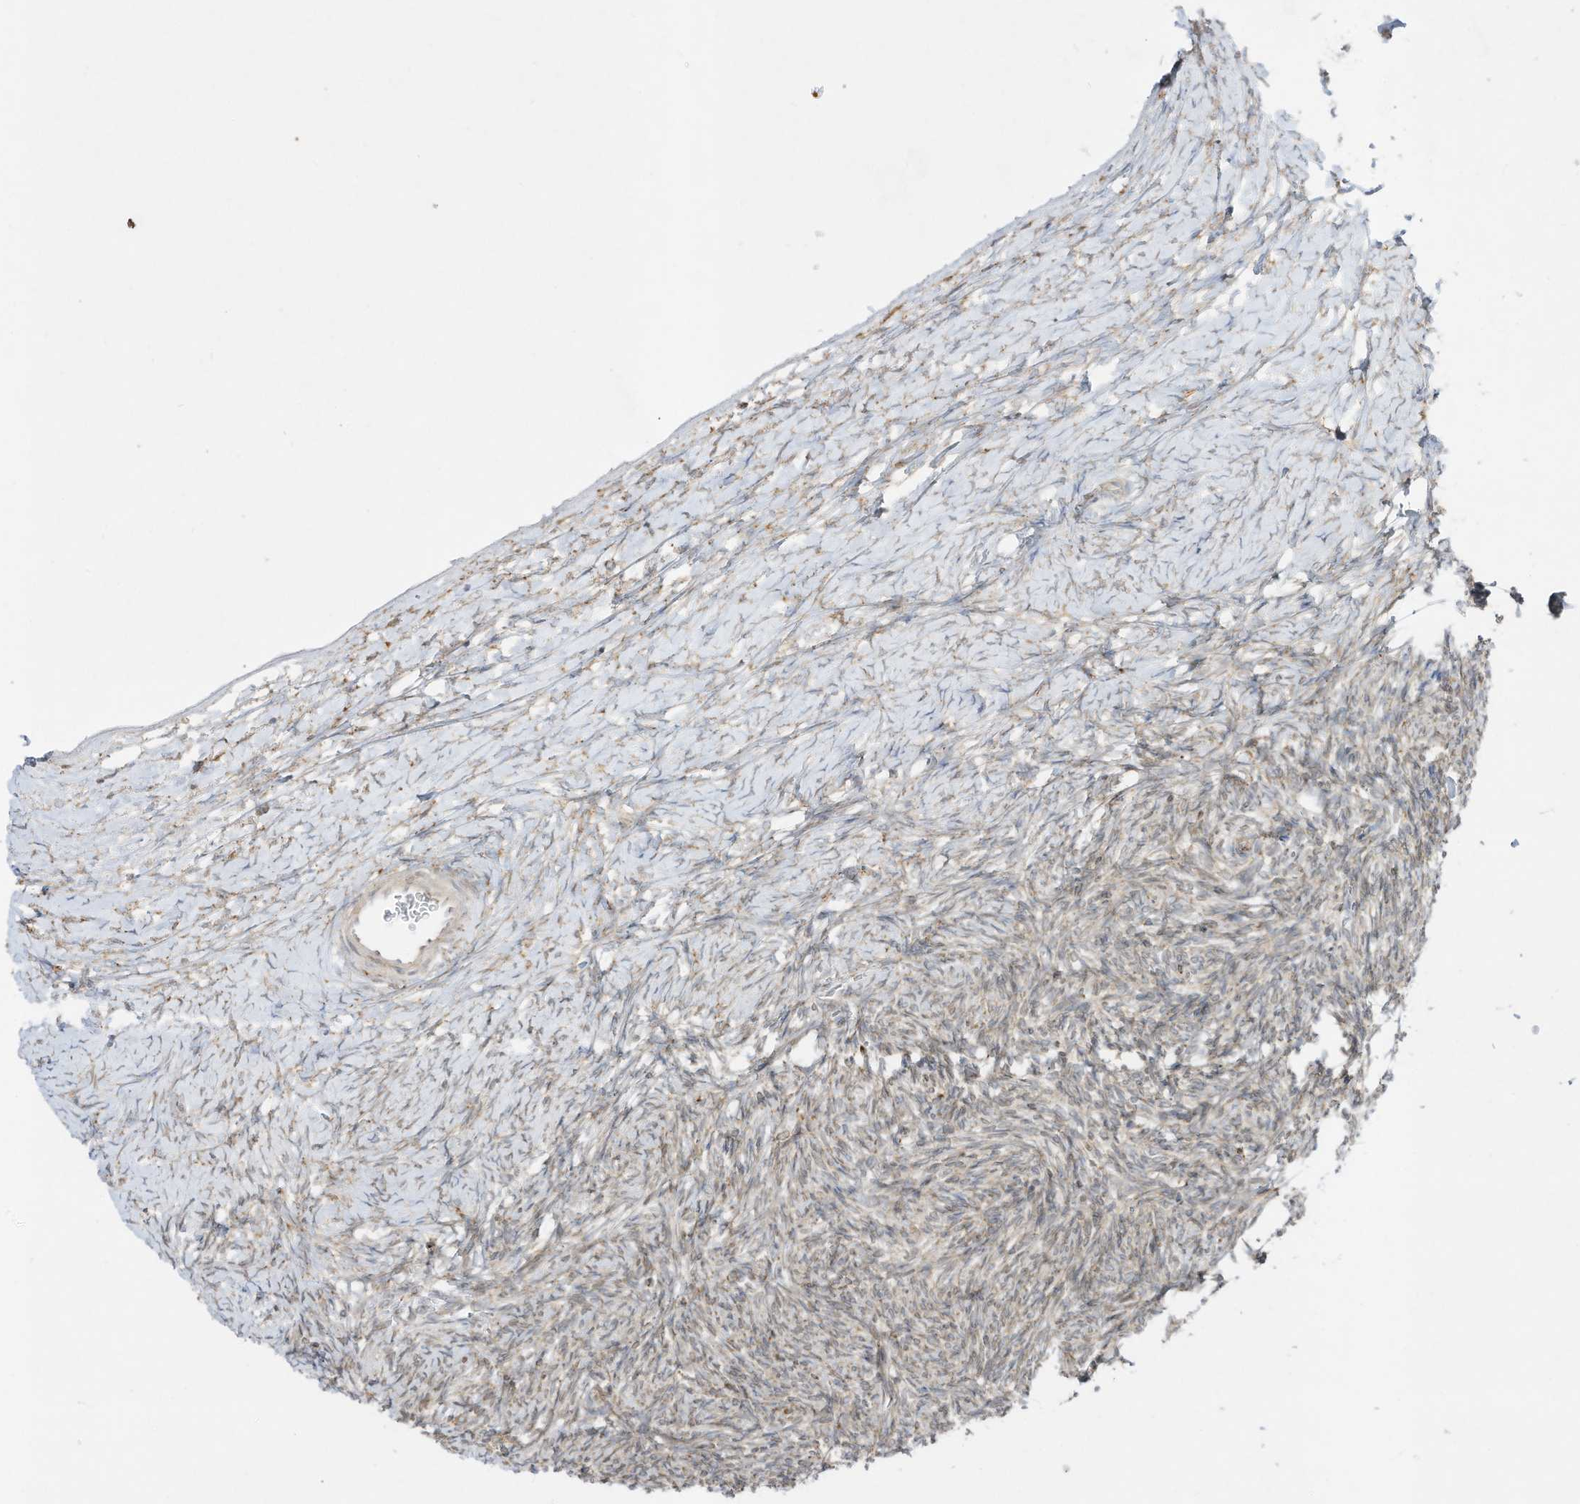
{"staining": {"intensity": "weak", "quantity": "25%-75%", "location": "cytoplasmic/membranous"}, "tissue": "ovary", "cell_type": "Follicle cells", "image_type": "normal", "snomed": [{"axis": "morphology", "description": "Normal tissue, NOS"}, {"axis": "morphology", "description": "Developmental malformation"}, {"axis": "topography", "description": "Ovary"}], "caption": "Follicle cells exhibit weak cytoplasmic/membranous positivity in about 25%-75% of cells in normal ovary.", "gene": "PTK6", "patient": {"sex": "female", "age": 39}}